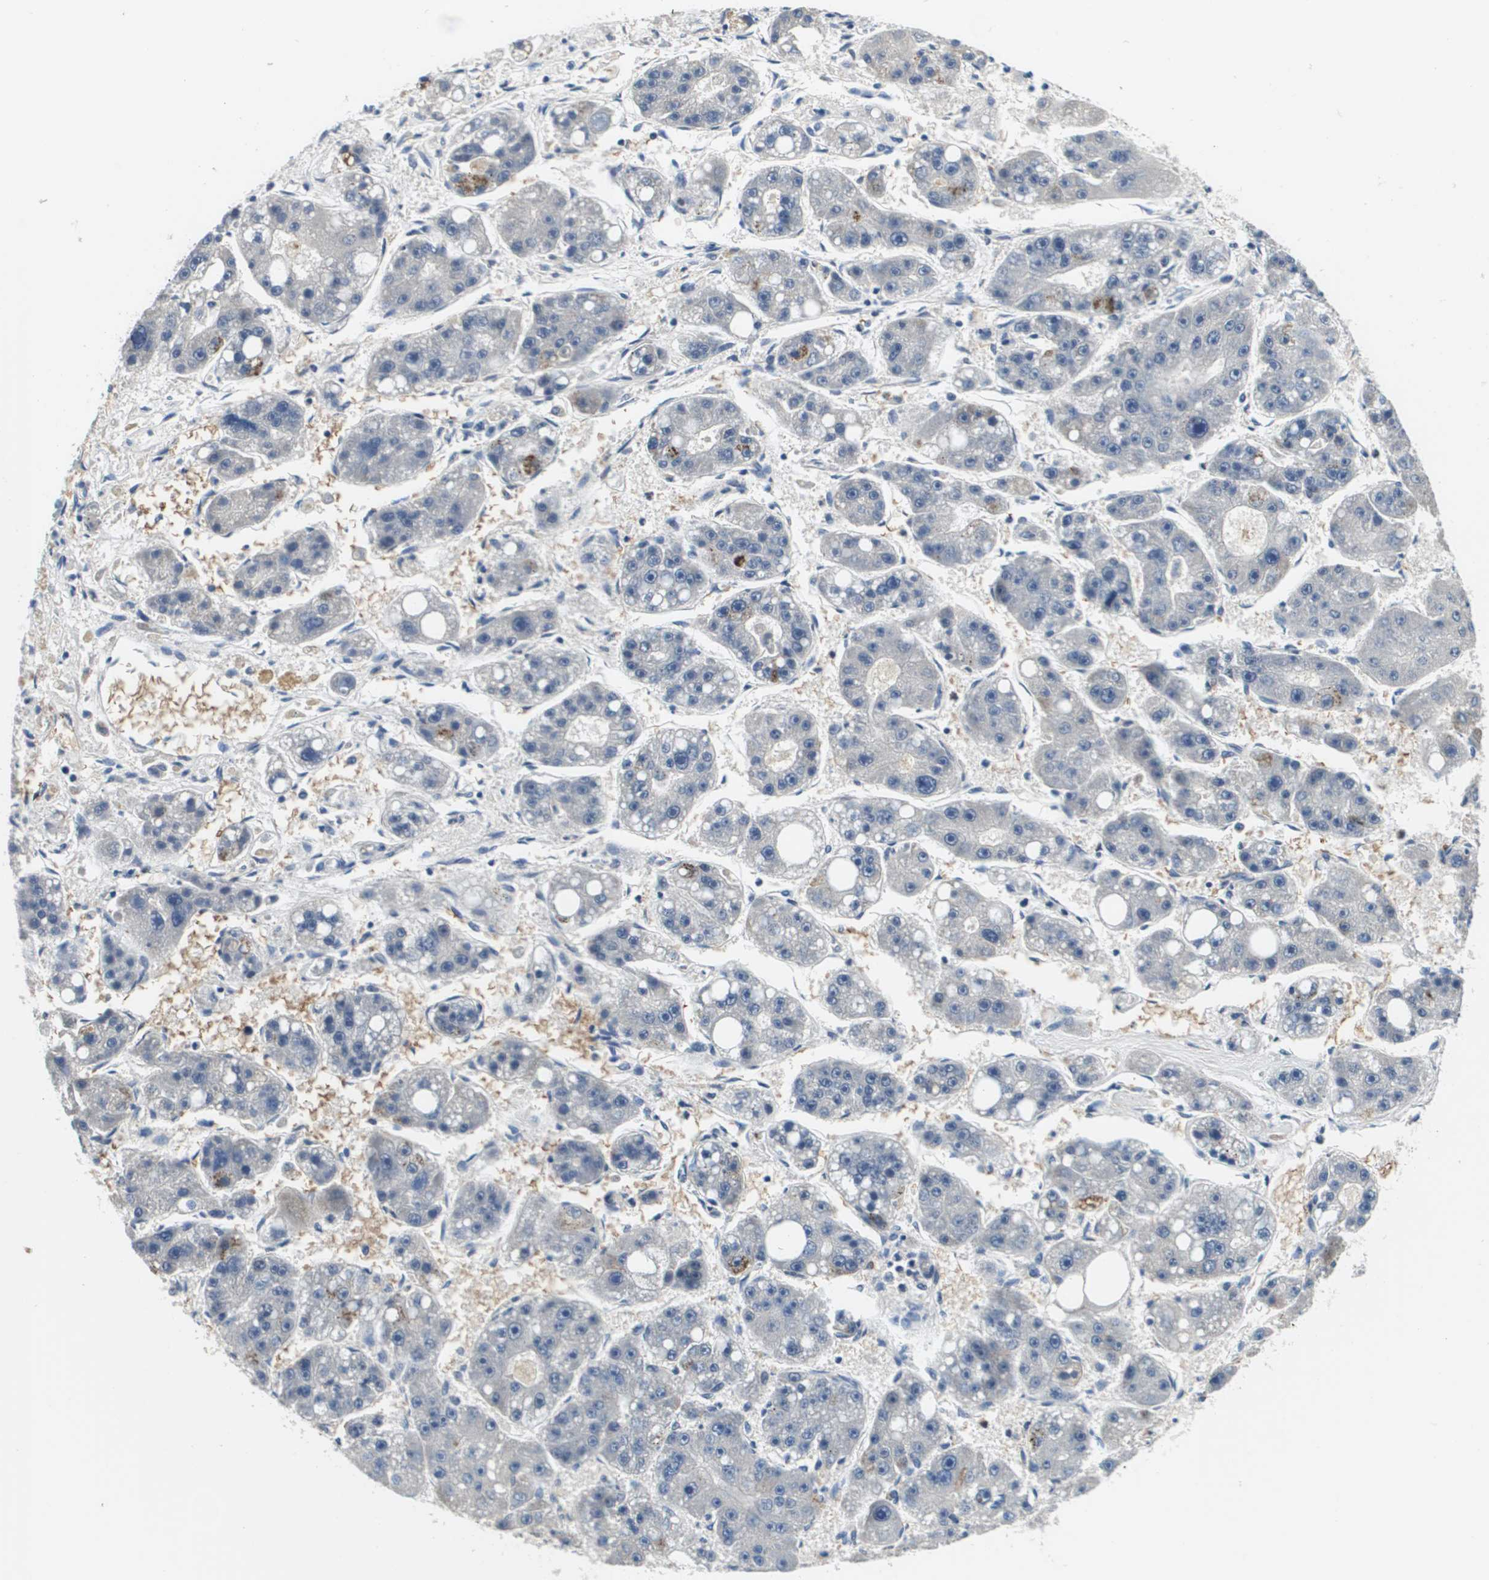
{"staining": {"intensity": "negative", "quantity": "none", "location": "none"}, "tissue": "liver cancer", "cell_type": "Tumor cells", "image_type": "cancer", "snomed": [{"axis": "morphology", "description": "Carcinoma, Hepatocellular, NOS"}, {"axis": "topography", "description": "Liver"}], "caption": "This is an immunohistochemistry (IHC) image of hepatocellular carcinoma (liver). There is no expression in tumor cells.", "gene": "KCNQ5", "patient": {"sex": "female", "age": 61}}